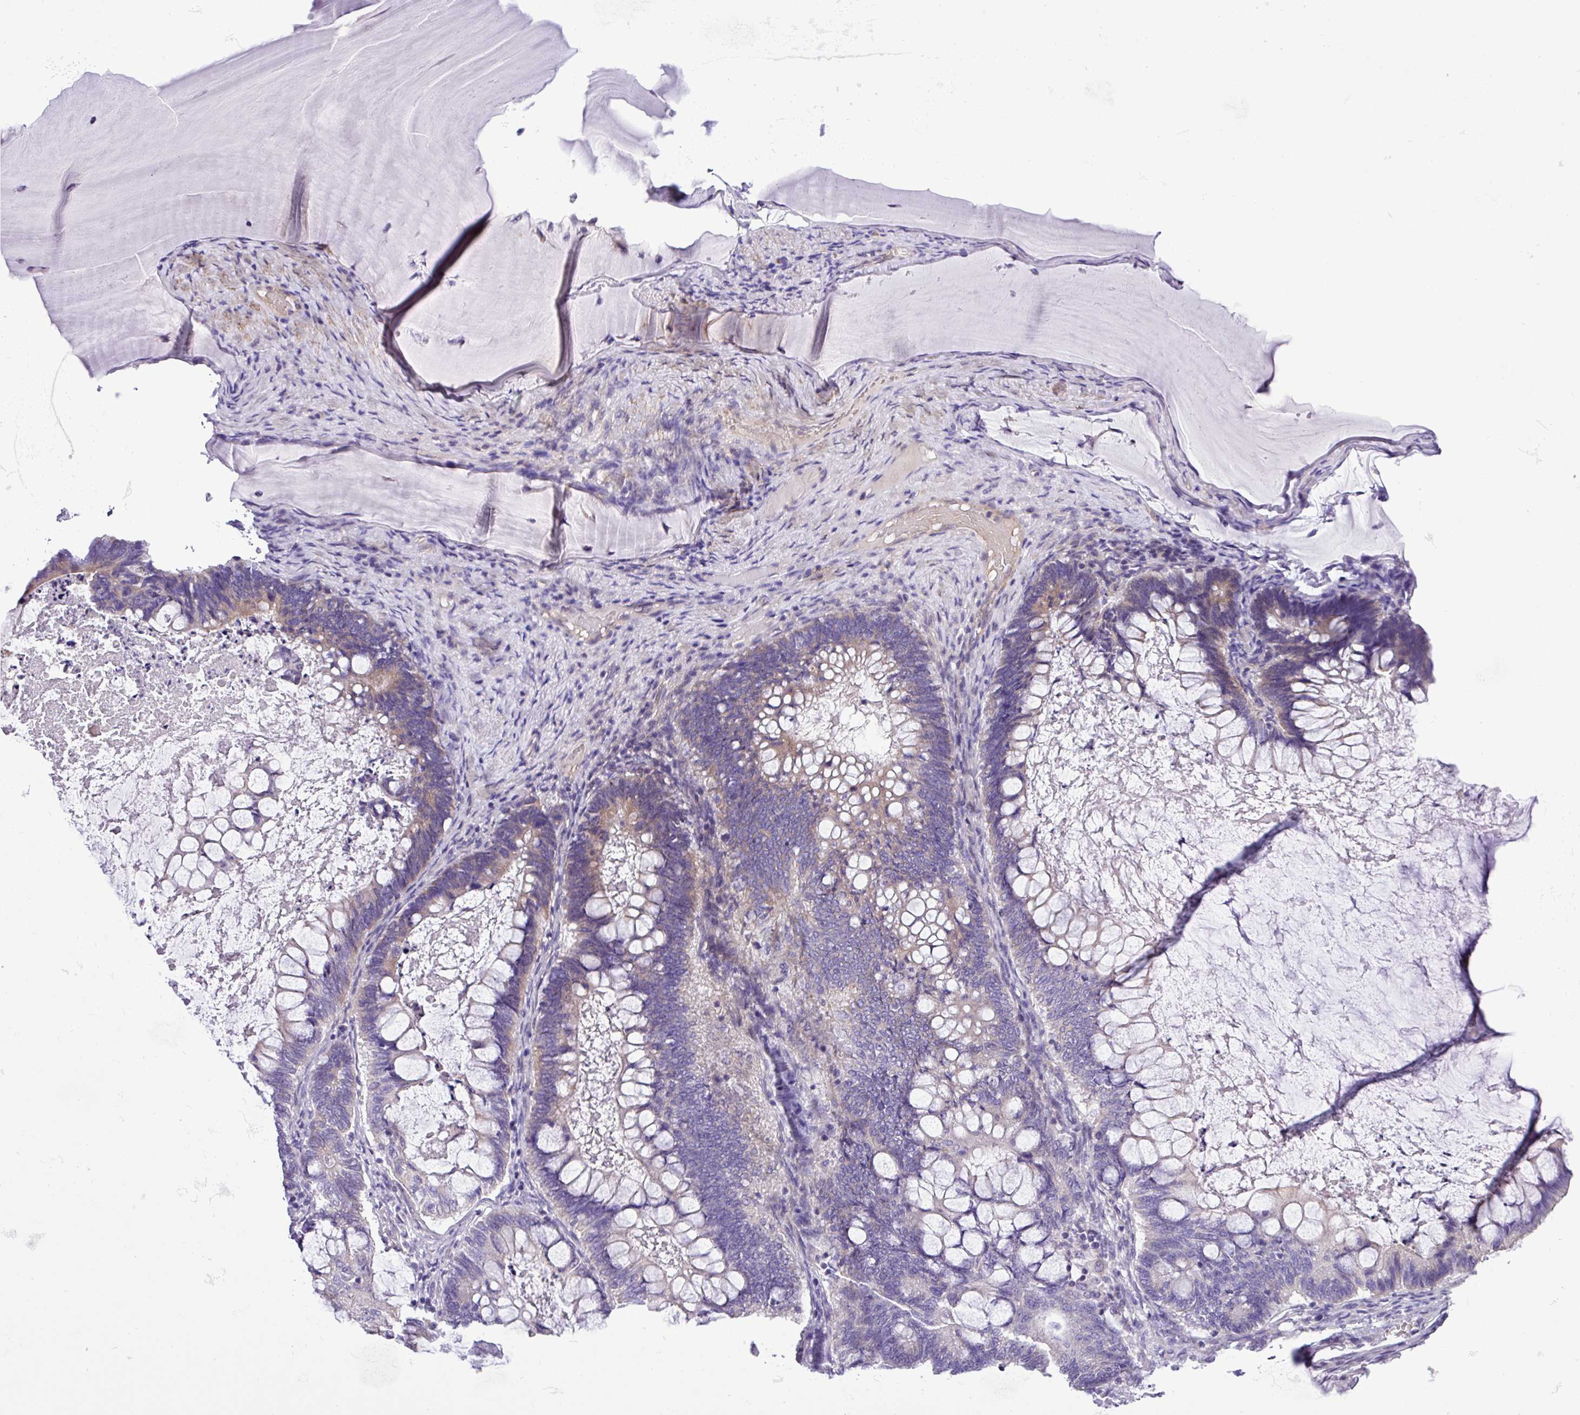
{"staining": {"intensity": "weak", "quantity": "<25%", "location": "cytoplasmic/membranous"}, "tissue": "ovarian cancer", "cell_type": "Tumor cells", "image_type": "cancer", "snomed": [{"axis": "morphology", "description": "Cystadenocarcinoma, mucinous, NOS"}, {"axis": "topography", "description": "Ovary"}], "caption": "Protein analysis of ovarian cancer reveals no significant staining in tumor cells.", "gene": "C11orf91", "patient": {"sex": "female", "age": 61}}